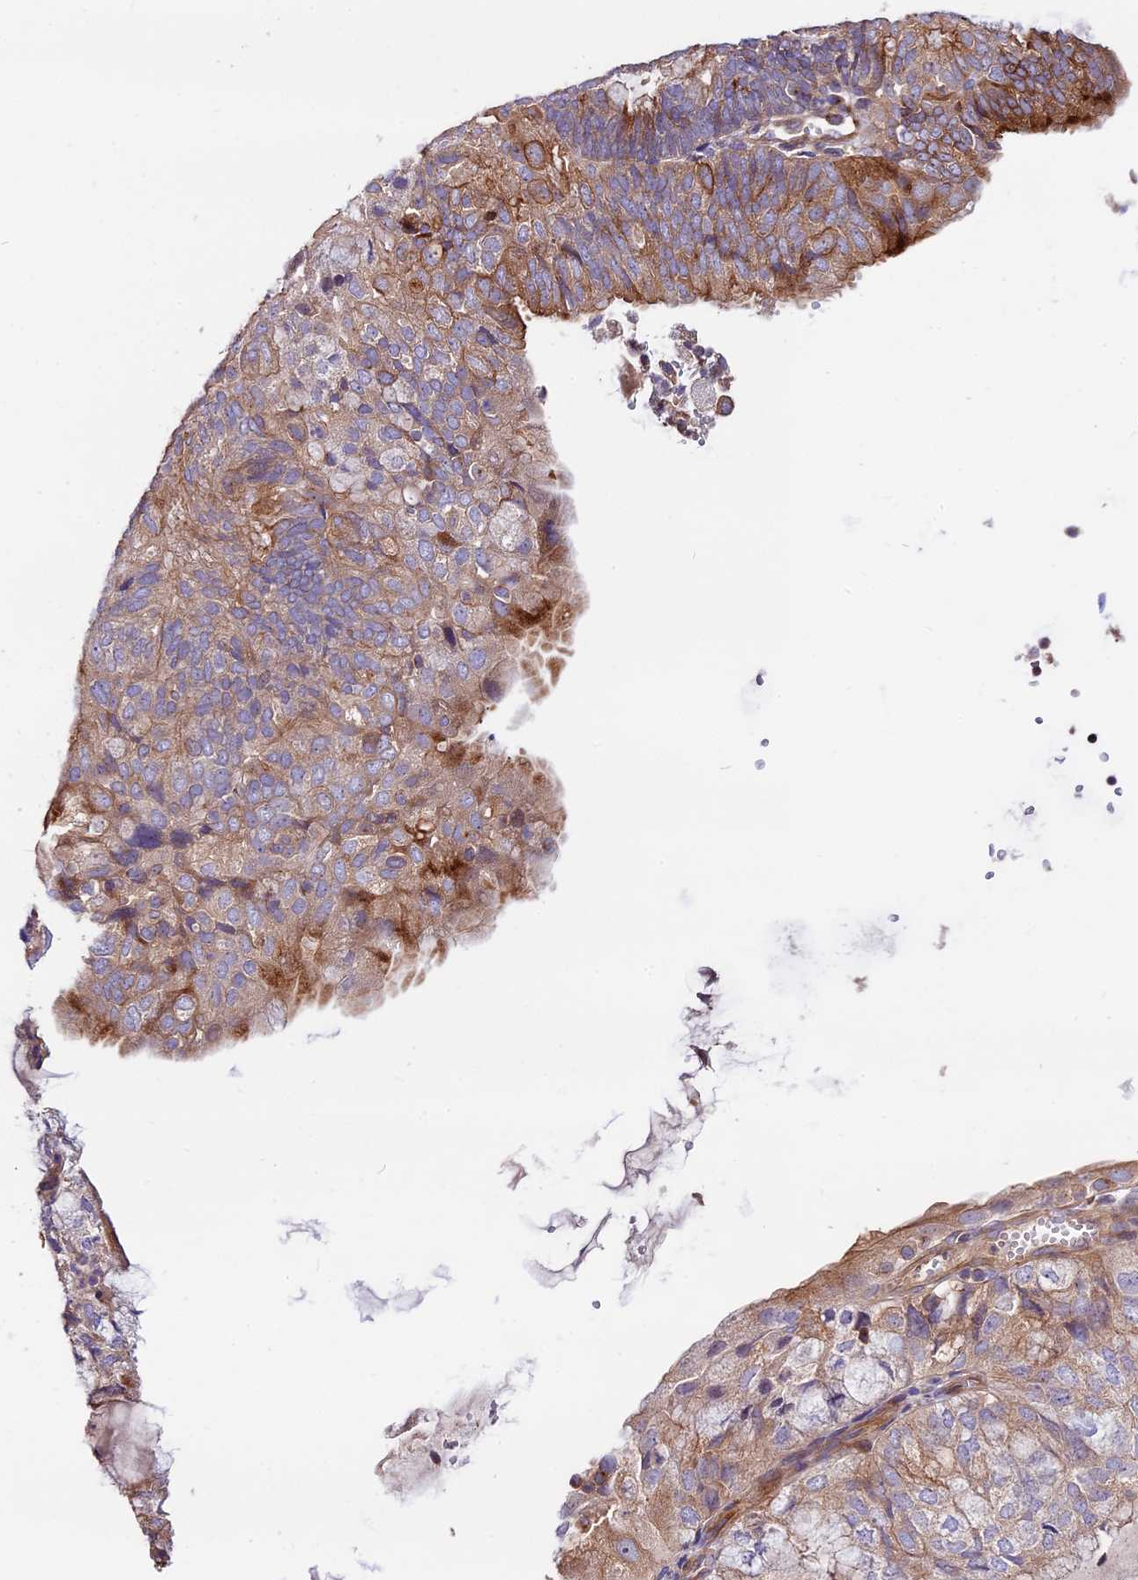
{"staining": {"intensity": "moderate", "quantity": "25%-75%", "location": "cytoplasmic/membranous"}, "tissue": "endometrial cancer", "cell_type": "Tumor cells", "image_type": "cancer", "snomed": [{"axis": "morphology", "description": "Adenocarcinoma, NOS"}, {"axis": "topography", "description": "Endometrium"}], "caption": "Moderate cytoplasmic/membranous protein staining is seen in about 25%-75% of tumor cells in endometrial cancer (adenocarcinoma). (brown staining indicates protein expression, while blue staining denotes nuclei).", "gene": "ANO3", "patient": {"sex": "female", "age": 81}}